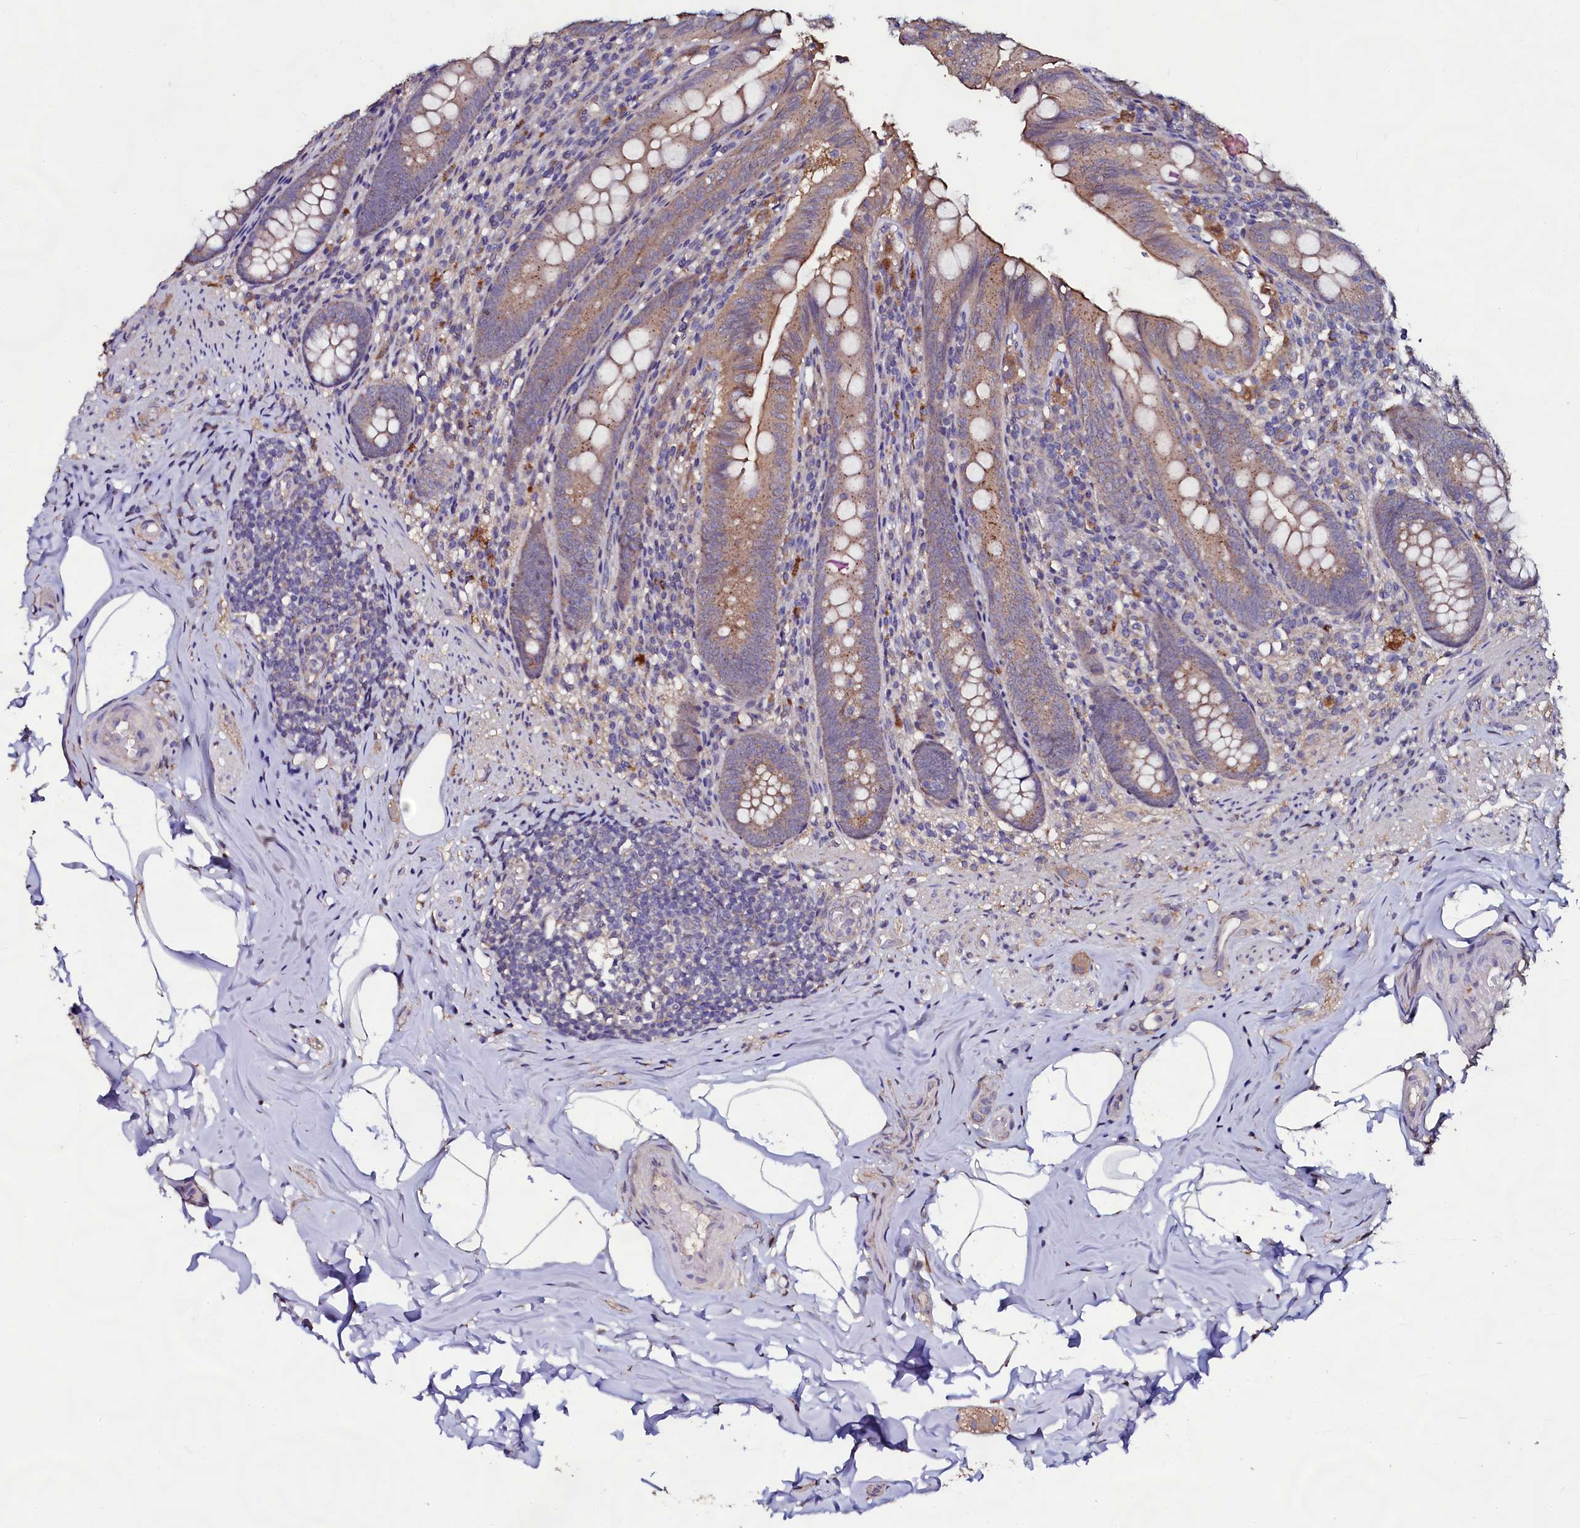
{"staining": {"intensity": "moderate", "quantity": ">75%", "location": "cytoplasmic/membranous"}, "tissue": "appendix", "cell_type": "Glandular cells", "image_type": "normal", "snomed": [{"axis": "morphology", "description": "Normal tissue, NOS"}, {"axis": "topography", "description": "Appendix"}], "caption": "DAB (3,3'-diaminobenzidine) immunohistochemical staining of normal appendix reveals moderate cytoplasmic/membranous protein expression in about >75% of glandular cells.", "gene": "USPL1", "patient": {"sex": "male", "age": 55}}